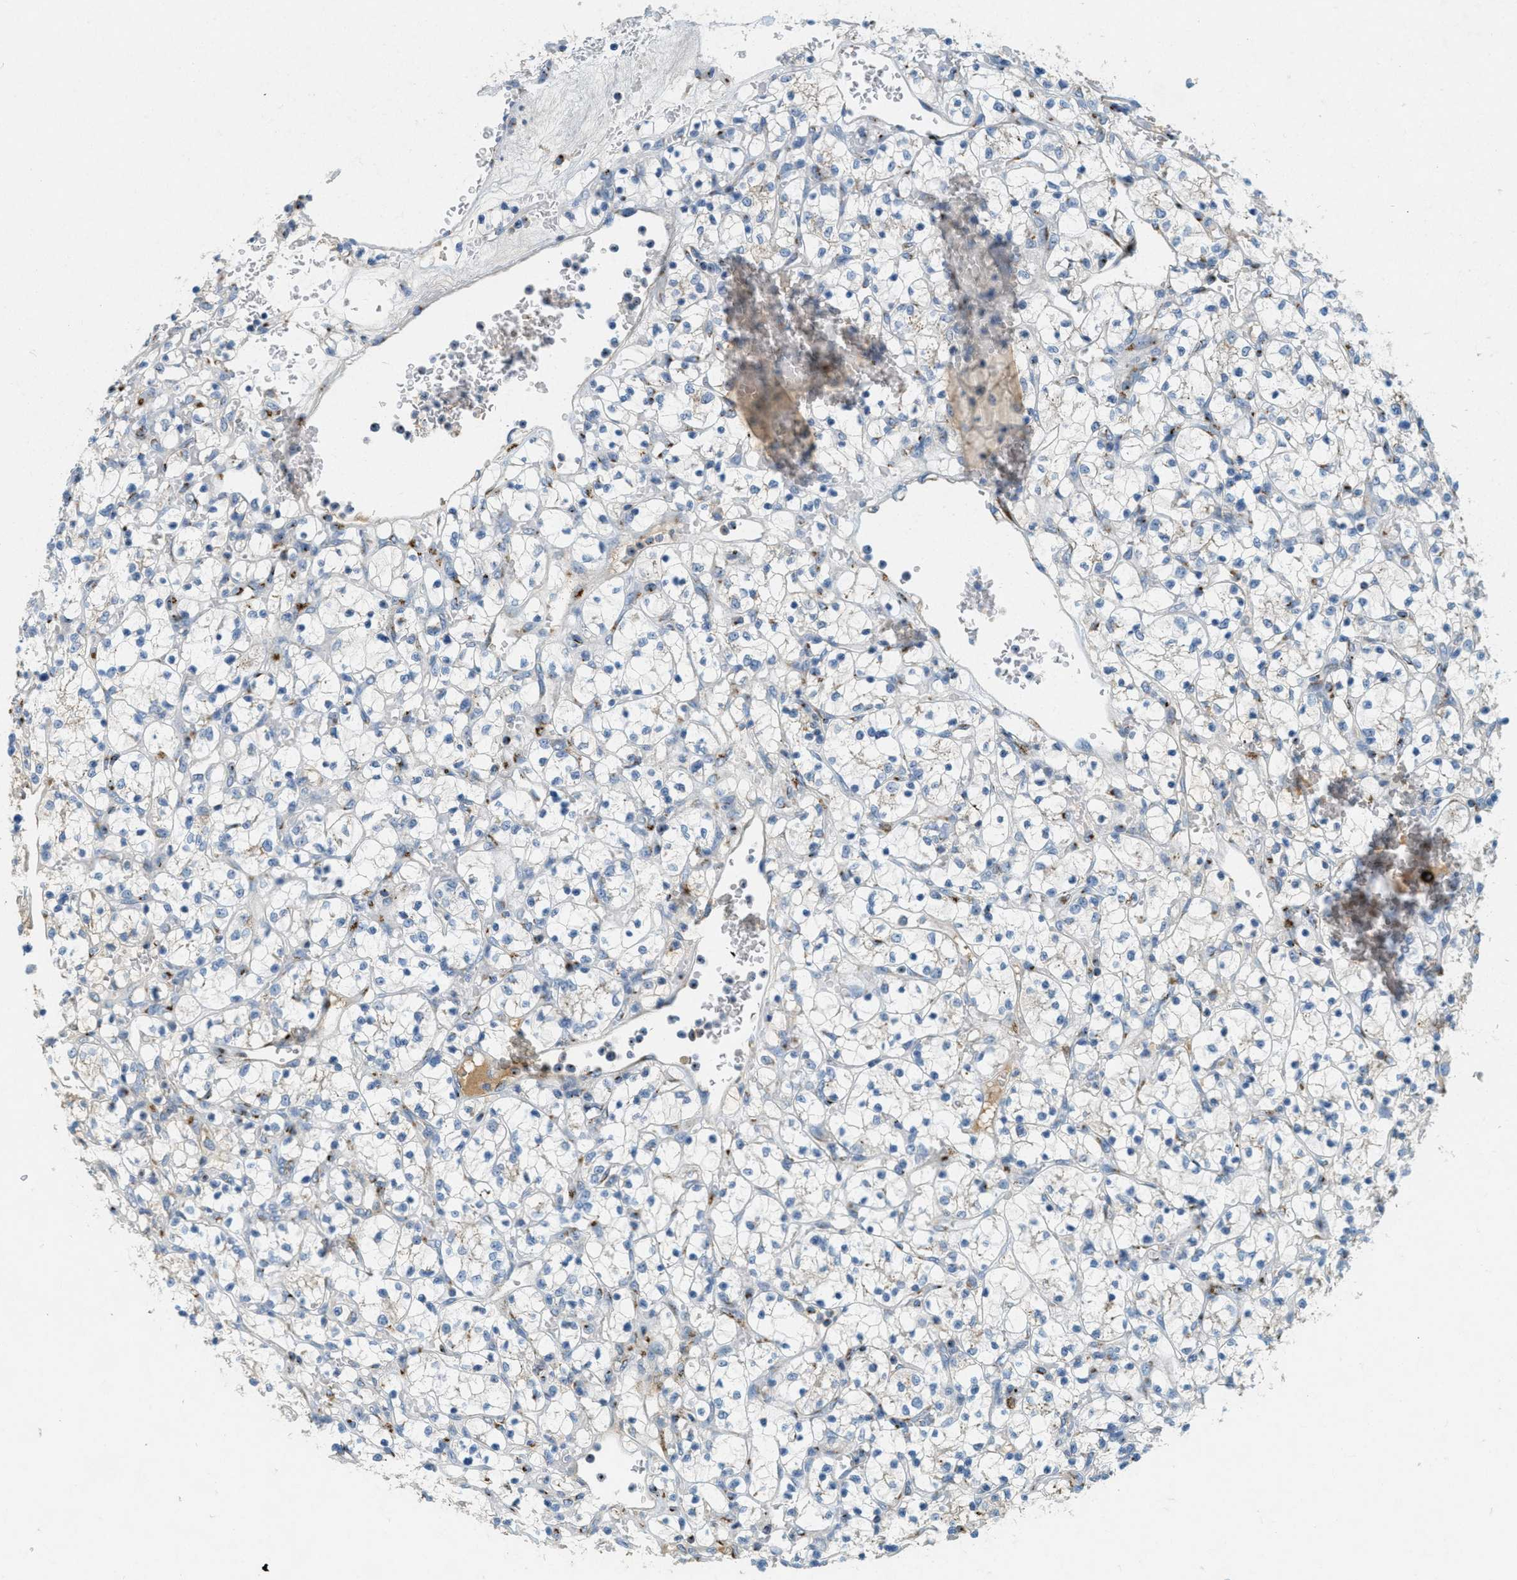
{"staining": {"intensity": "negative", "quantity": "none", "location": "none"}, "tissue": "renal cancer", "cell_type": "Tumor cells", "image_type": "cancer", "snomed": [{"axis": "morphology", "description": "Adenocarcinoma, NOS"}, {"axis": "topography", "description": "Kidney"}], "caption": "Immunohistochemistry micrograph of neoplastic tissue: adenocarcinoma (renal) stained with DAB (3,3'-diaminobenzidine) shows no significant protein positivity in tumor cells.", "gene": "ENTPD4", "patient": {"sex": "female", "age": 69}}